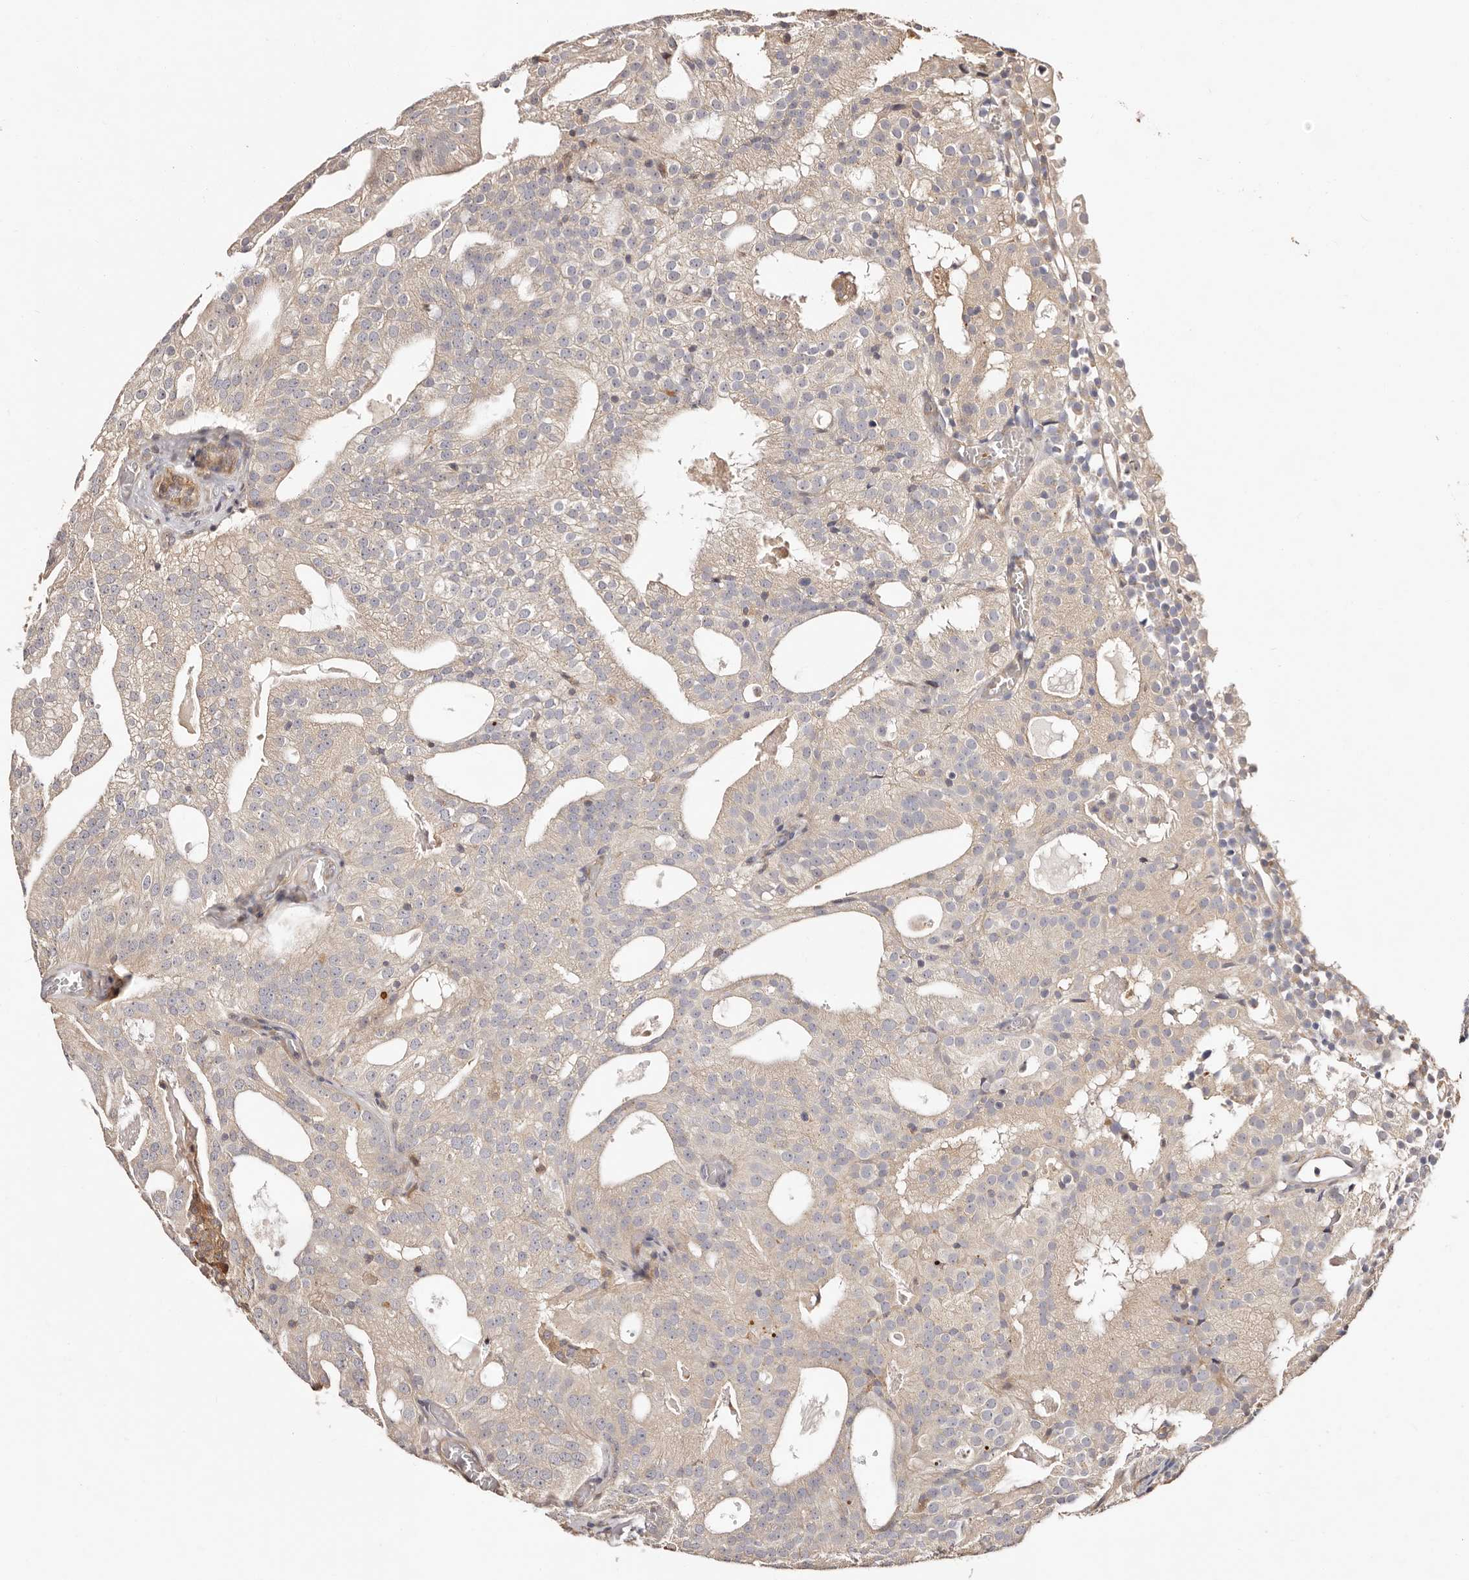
{"staining": {"intensity": "weak", "quantity": ">75%", "location": "cytoplasmic/membranous"}, "tissue": "prostate cancer", "cell_type": "Tumor cells", "image_type": "cancer", "snomed": [{"axis": "morphology", "description": "Adenocarcinoma, Medium grade"}, {"axis": "topography", "description": "Prostate"}], "caption": "Approximately >75% of tumor cells in human prostate medium-grade adenocarcinoma demonstrate weak cytoplasmic/membranous protein staining as visualized by brown immunohistochemical staining.", "gene": "MAPK1", "patient": {"sex": "male", "age": 88}}